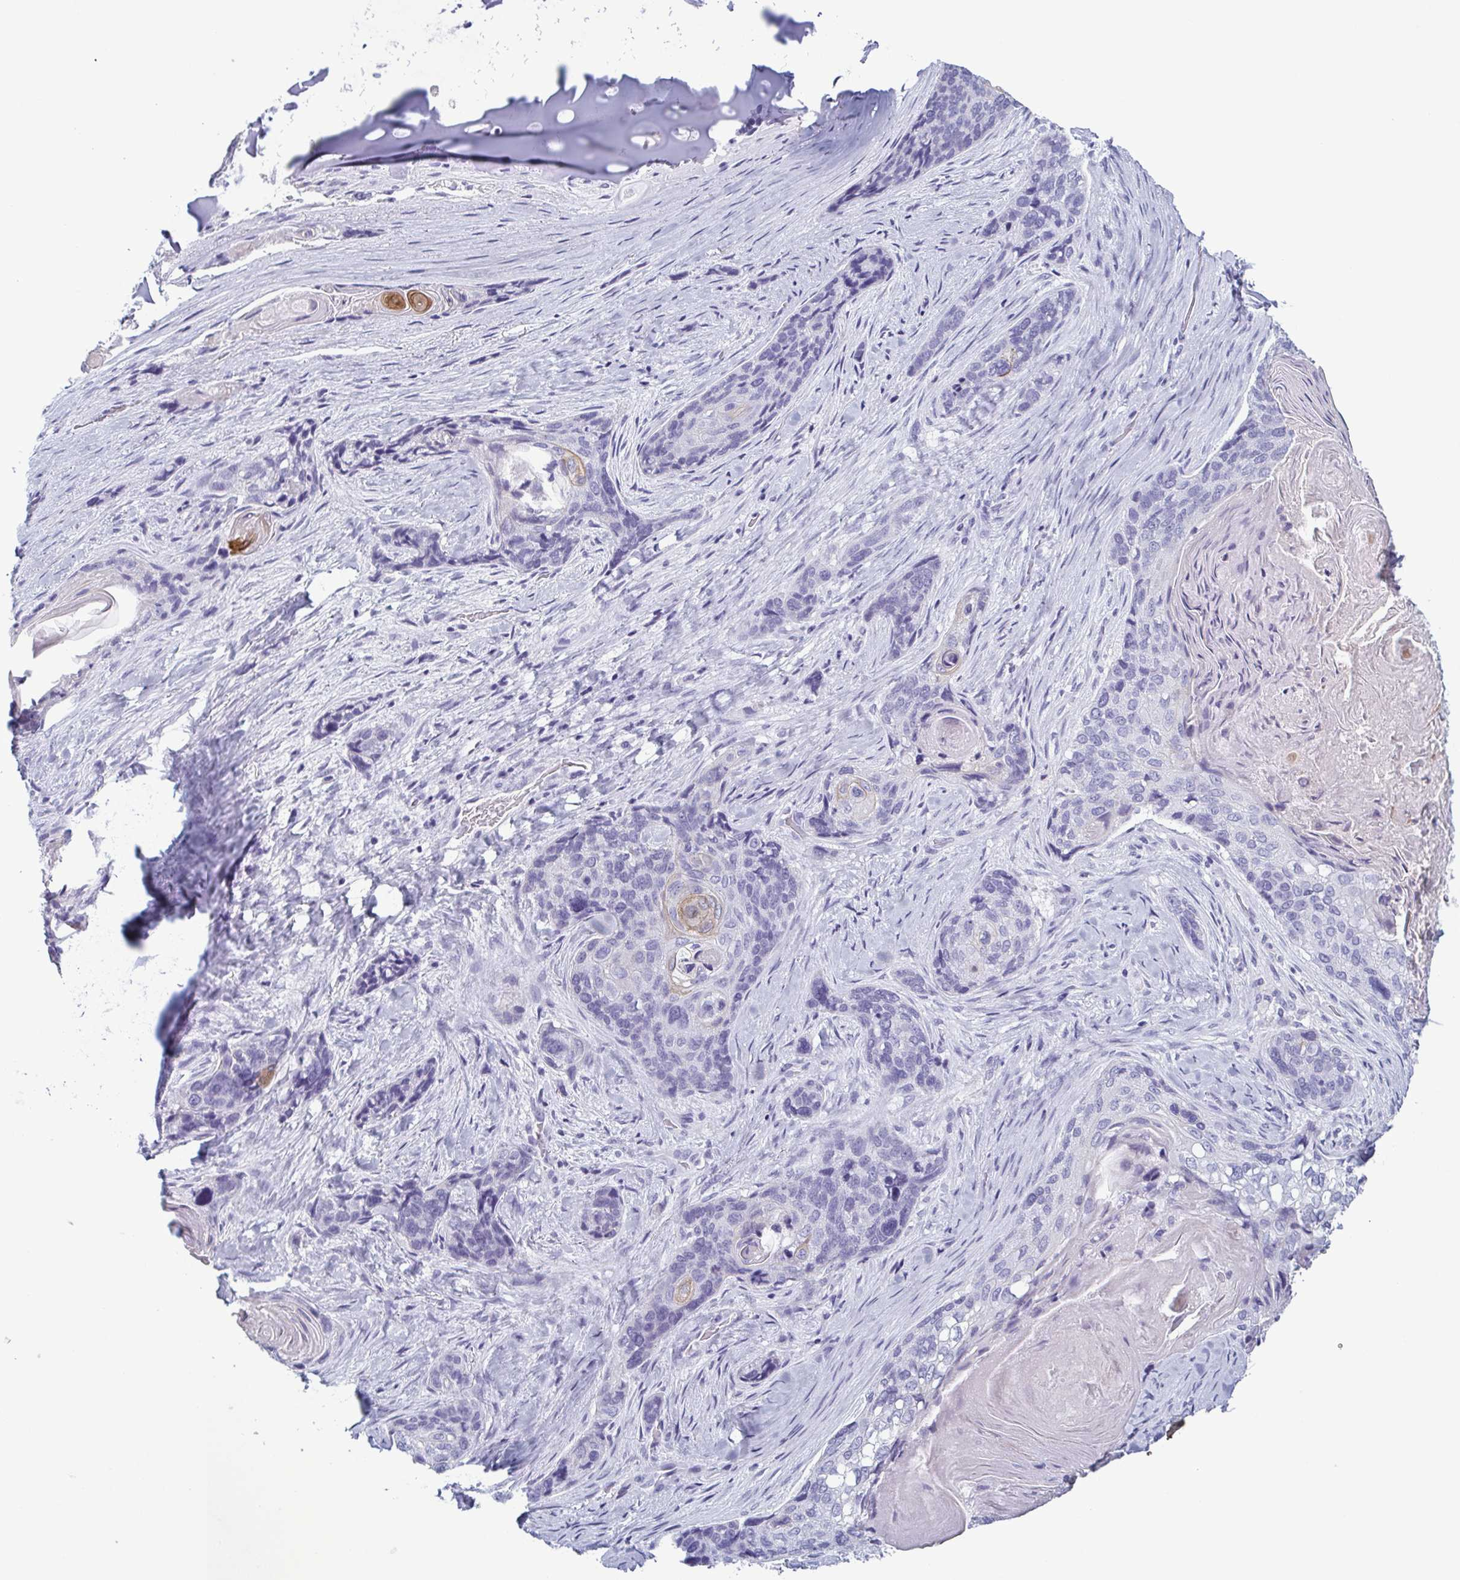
{"staining": {"intensity": "negative", "quantity": "none", "location": "none"}, "tissue": "lung cancer", "cell_type": "Tumor cells", "image_type": "cancer", "snomed": [{"axis": "morphology", "description": "Squamous cell carcinoma, NOS"}, {"axis": "morphology", "description": "Squamous cell carcinoma, metastatic, NOS"}, {"axis": "topography", "description": "Lymph node"}, {"axis": "topography", "description": "Lung"}], "caption": "Image shows no protein expression in tumor cells of lung metastatic squamous cell carcinoma tissue.", "gene": "KRT10", "patient": {"sex": "male", "age": 41}}